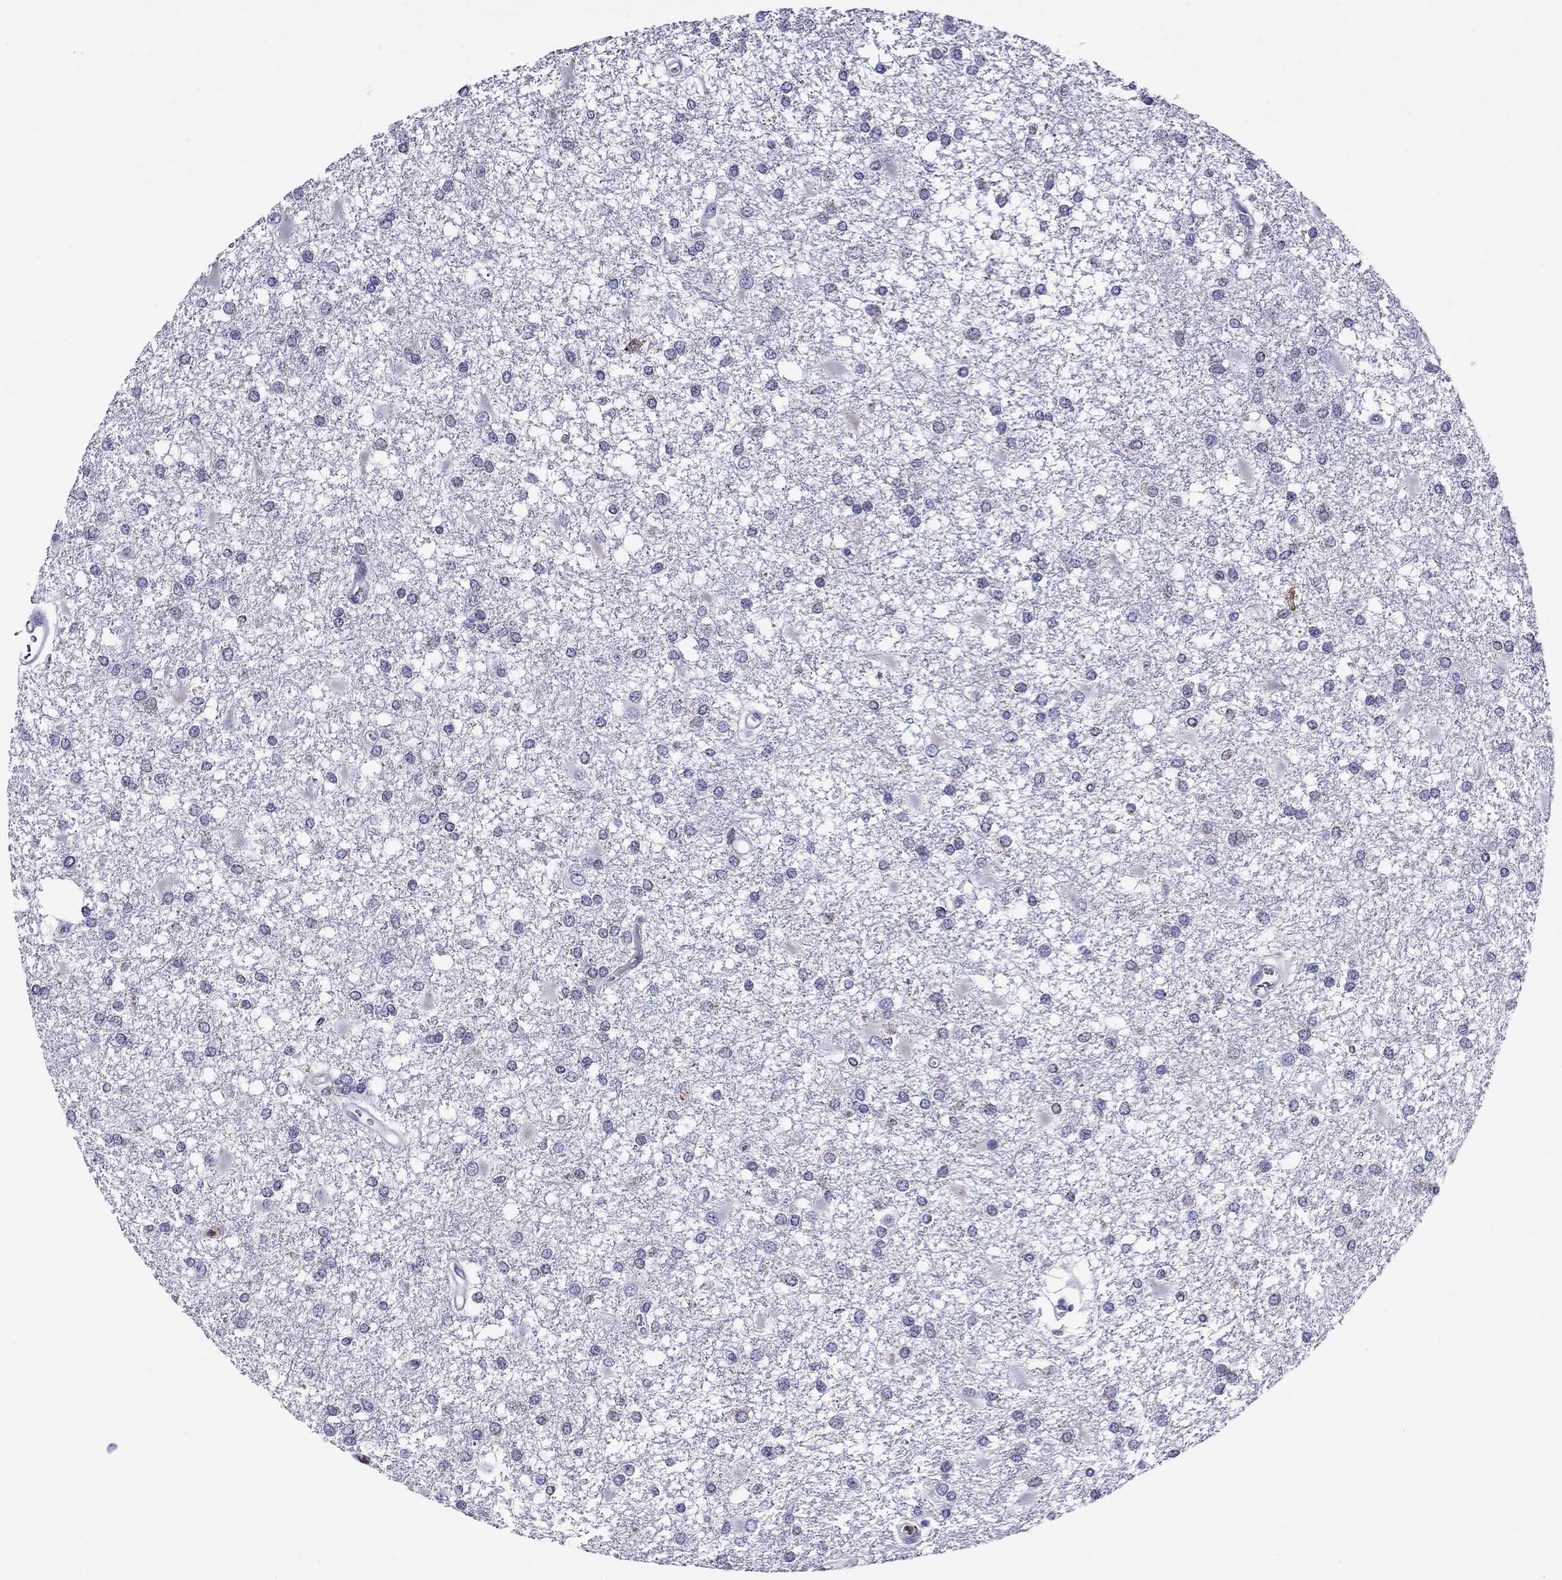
{"staining": {"intensity": "negative", "quantity": "none", "location": "none"}, "tissue": "glioma", "cell_type": "Tumor cells", "image_type": "cancer", "snomed": [{"axis": "morphology", "description": "Glioma, malignant, High grade"}, {"axis": "topography", "description": "Cerebral cortex"}], "caption": "The photomicrograph shows no staining of tumor cells in malignant glioma (high-grade).", "gene": "SCG2", "patient": {"sex": "male", "age": 79}}